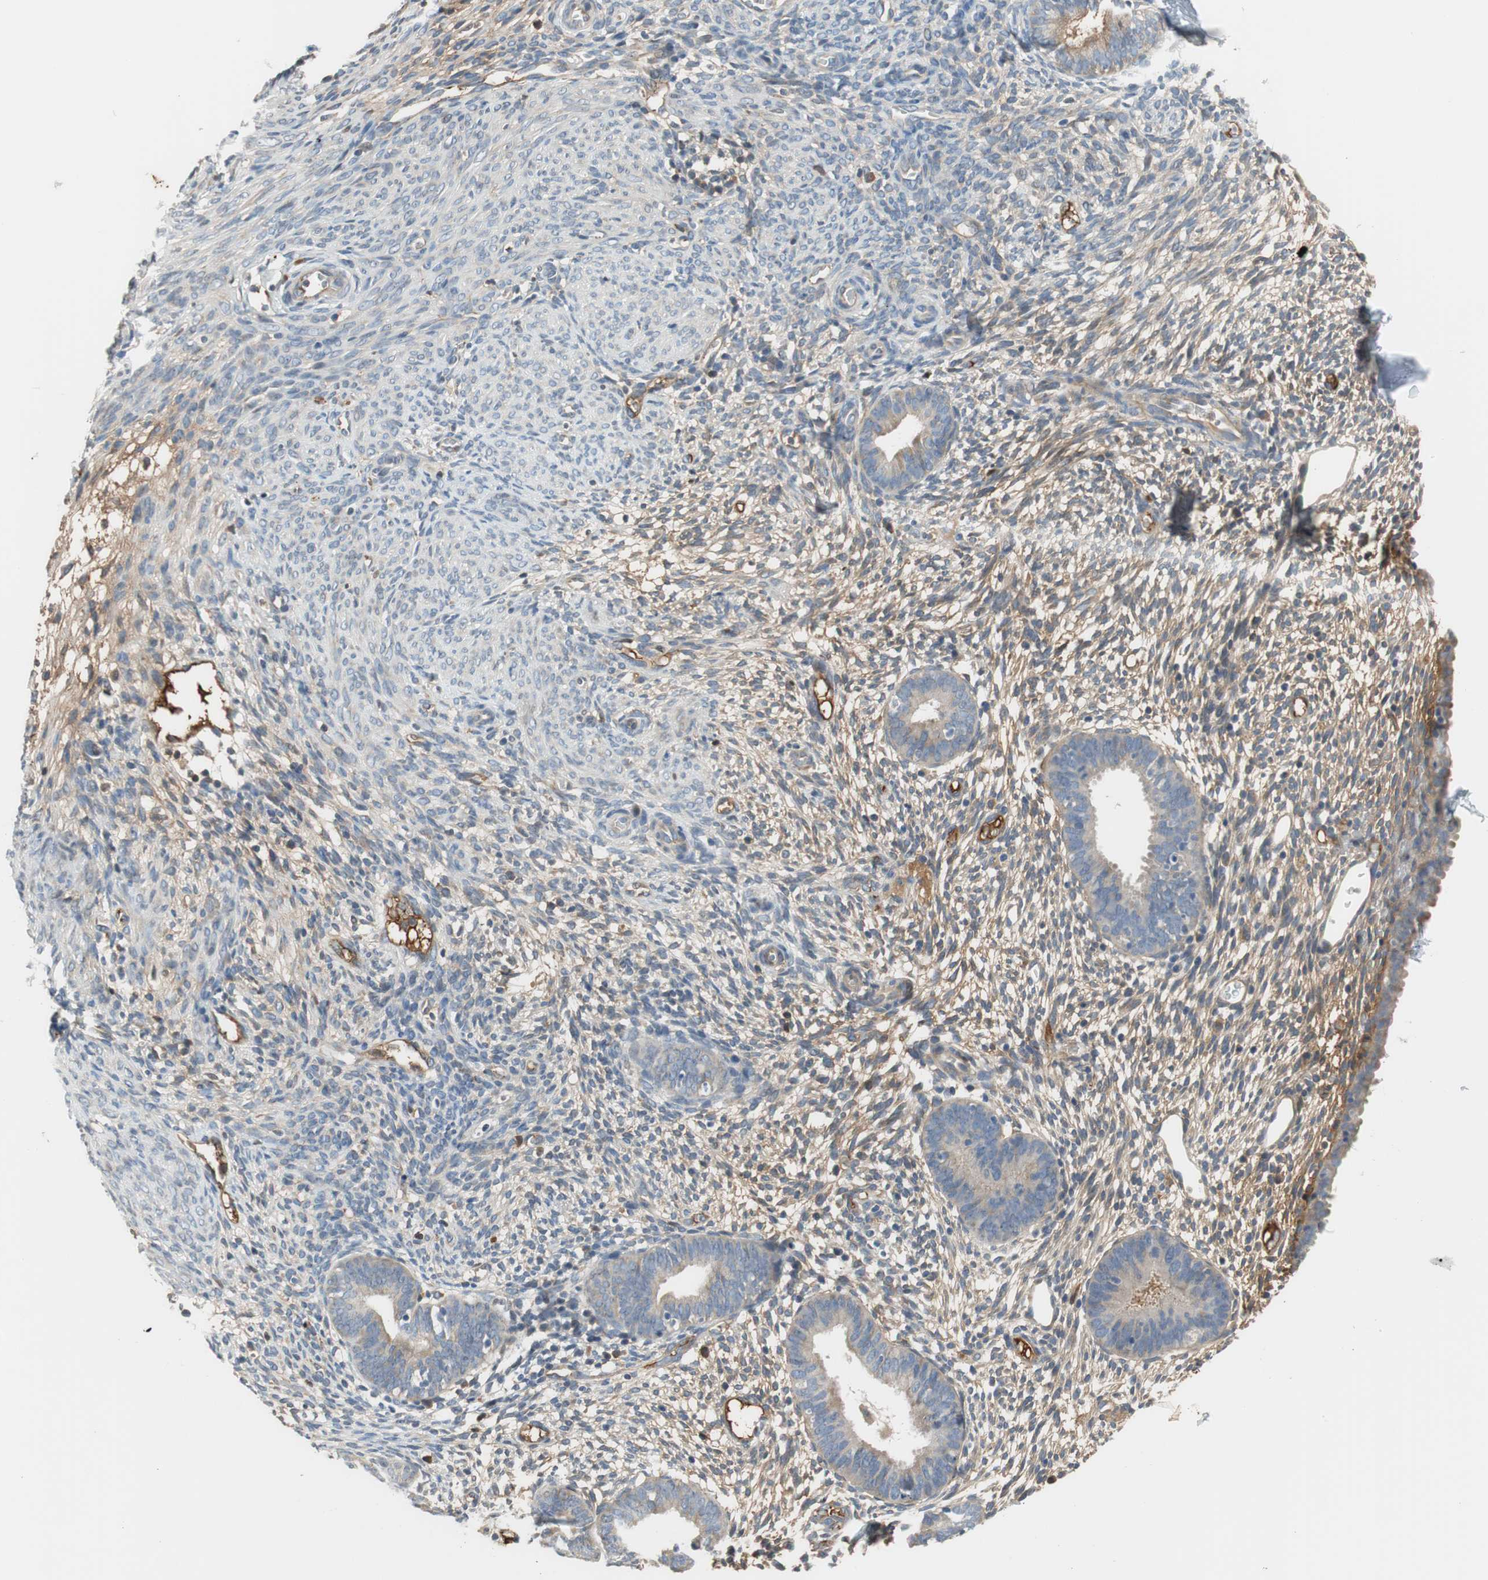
{"staining": {"intensity": "negative", "quantity": "none", "location": "none"}, "tissue": "endometrium", "cell_type": "Cells in endometrial stroma", "image_type": "normal", "snomed": [{"axis": "morphology", "description": "Normal tissue, NOS"}, {"axis": "morphology", "description": "Atrophy, NOS"}, {"axis": "topography", "description": "Uterus"}, {"axis": "topography", "description": "Endometrium"}], "caption": "Immunohistochemistry micrograph of normal human endometrium stained for a protein (brown), which exhibits no expression in cells in endometrial stroma.", "gene": "C4A", "patient": {"sex": "female", "age": 68}}